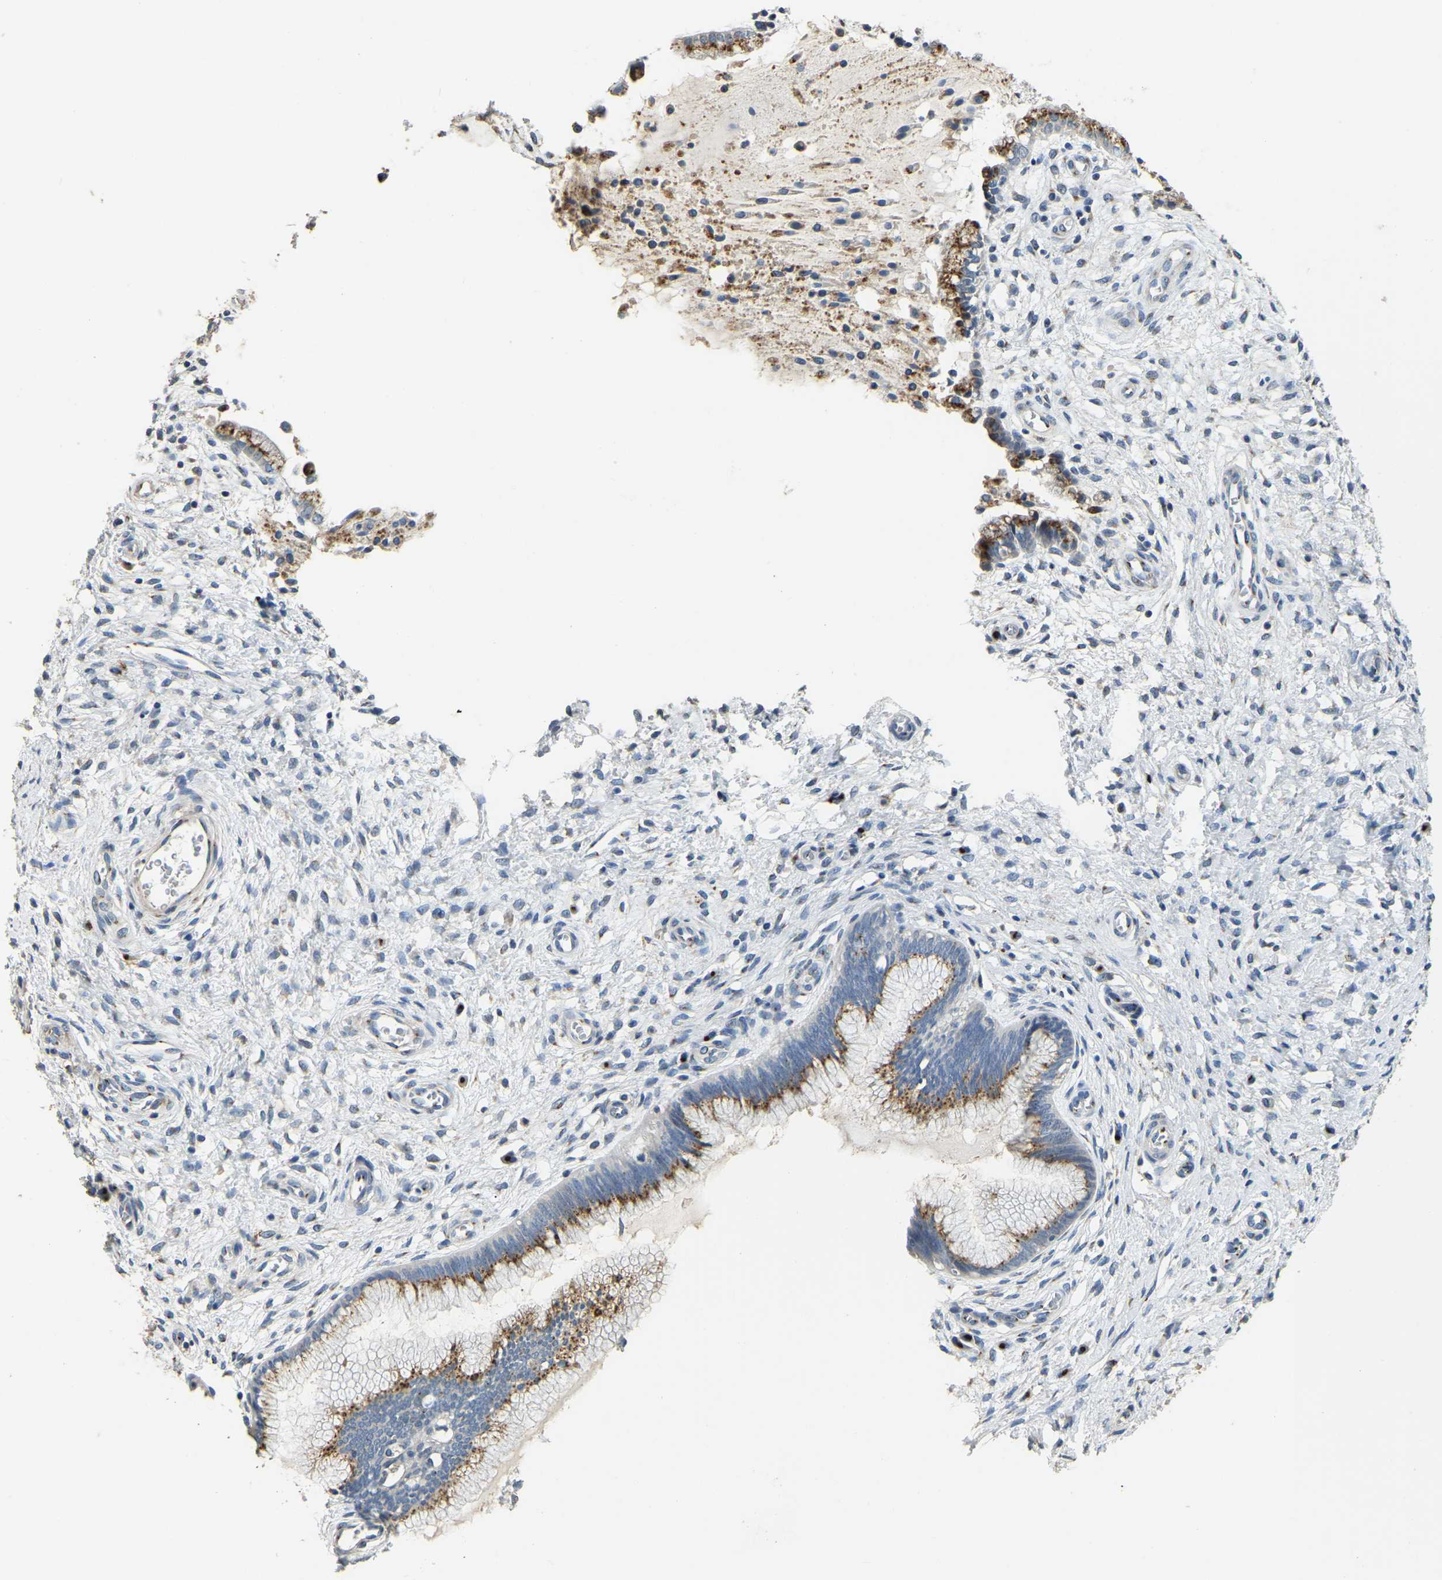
{"staining": {"intensity": "moderate", "quantity": "25%-75%", "location": "cytoplasmic/membranous"}, "tissue": "cervix", "cell_type": "Glandular cells", "image_type": "normal", "snomed": [{"axis": "morphology", "description": "Normal tissue, NOS"}, {"axis": "topography", "description": "Cervix"}], "caption": "A brown stain shows moderate cytoplasmic/membranous positivity of a protein in glandular cells of benign human cervix.", "gene": "FAM174A", "patient": {"sex": "female", "age": 55}}